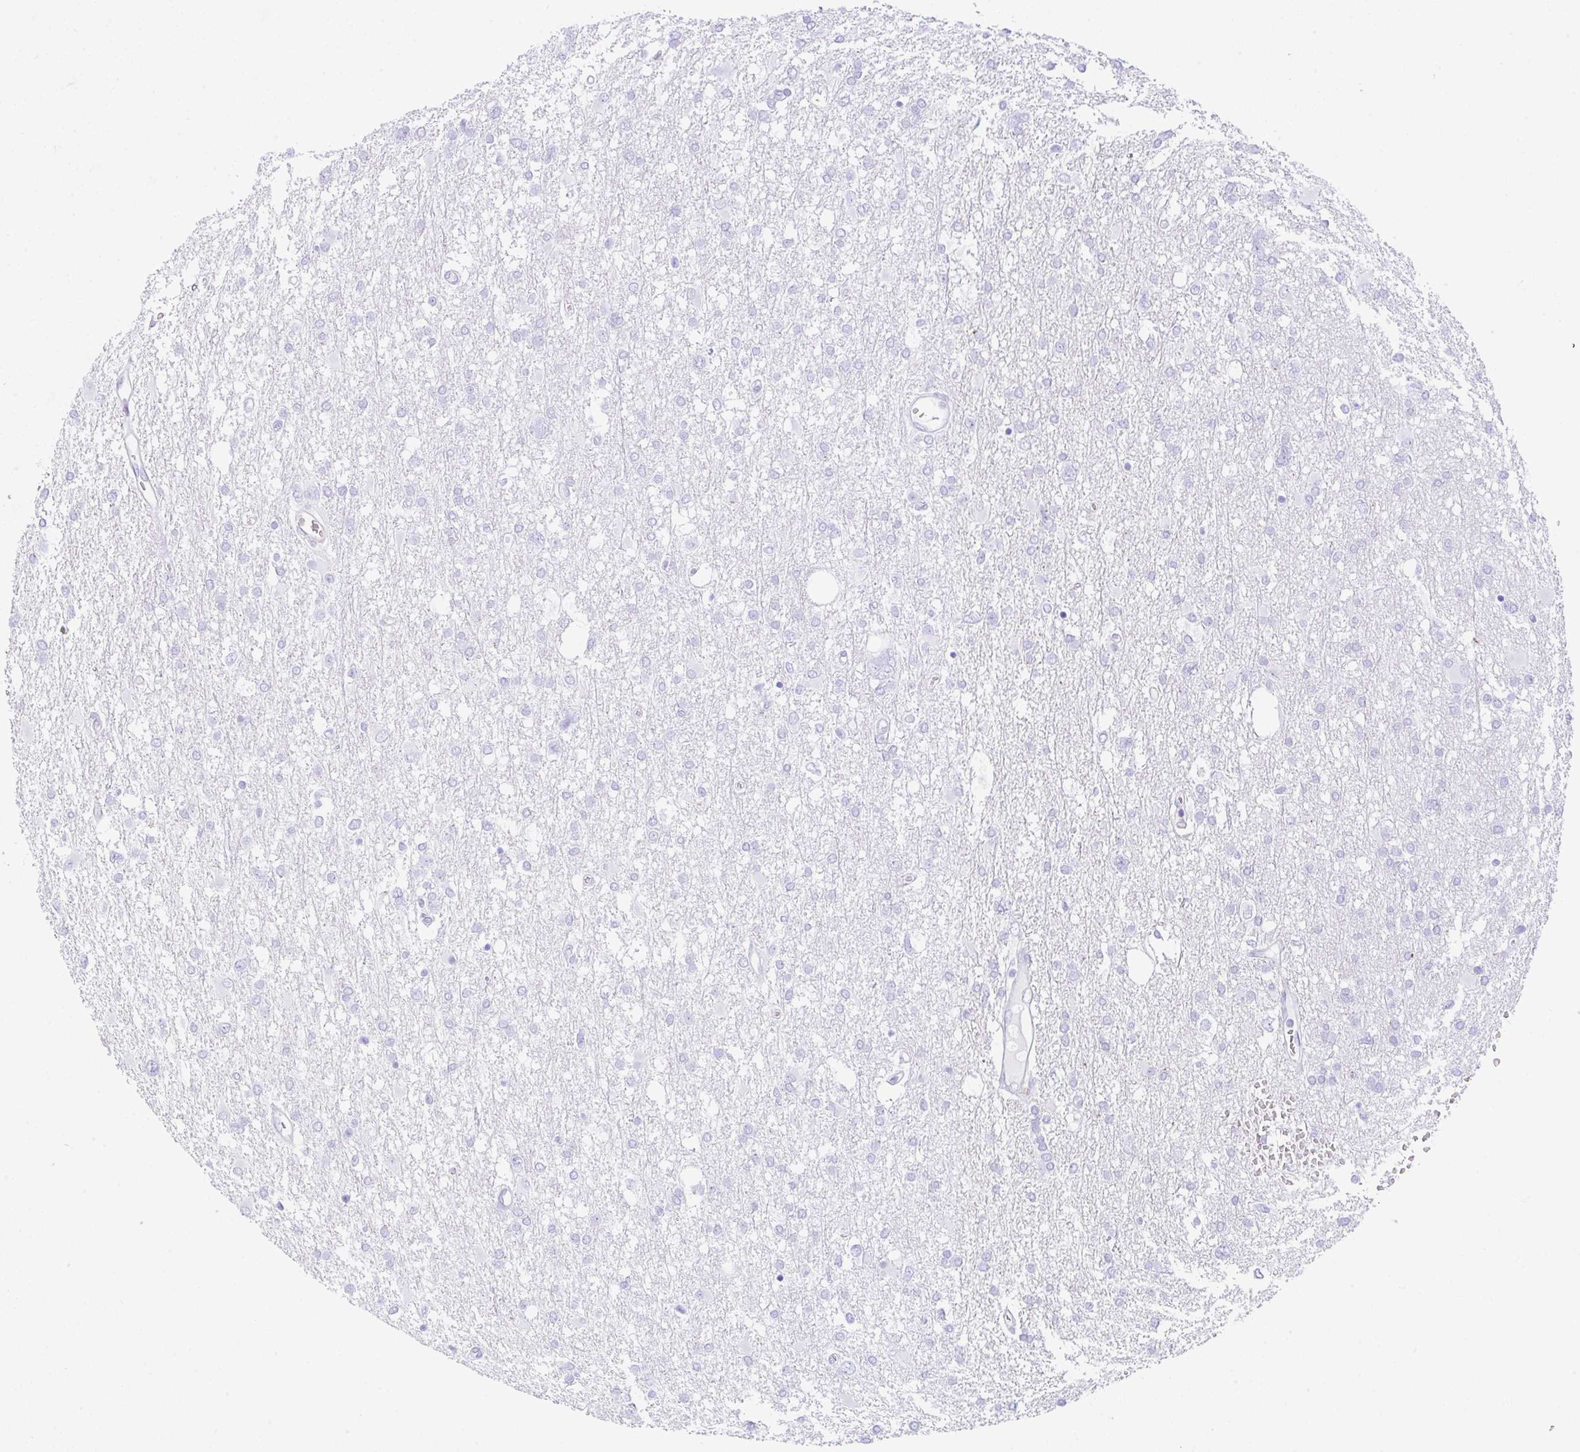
{"staining": {"intensity": "negative", "quantity": "none", "location": "none"}, "tissue": "glioma", "cell_type": "Tumor cells", "image_type": "cancer", "snomed": [{"axis": "morphology", "description": "Glioma, malignant, High grade"}, {"axis": "topography", "description": "Brain"}], "caption": "Immunohistochemistry of human malignant glioma (high-grade) shows no expression in tumor cells. Nuclei are stained in blue.", "gene": "NDUFAF8", "patient": {"sex": "male", "age": 61}}